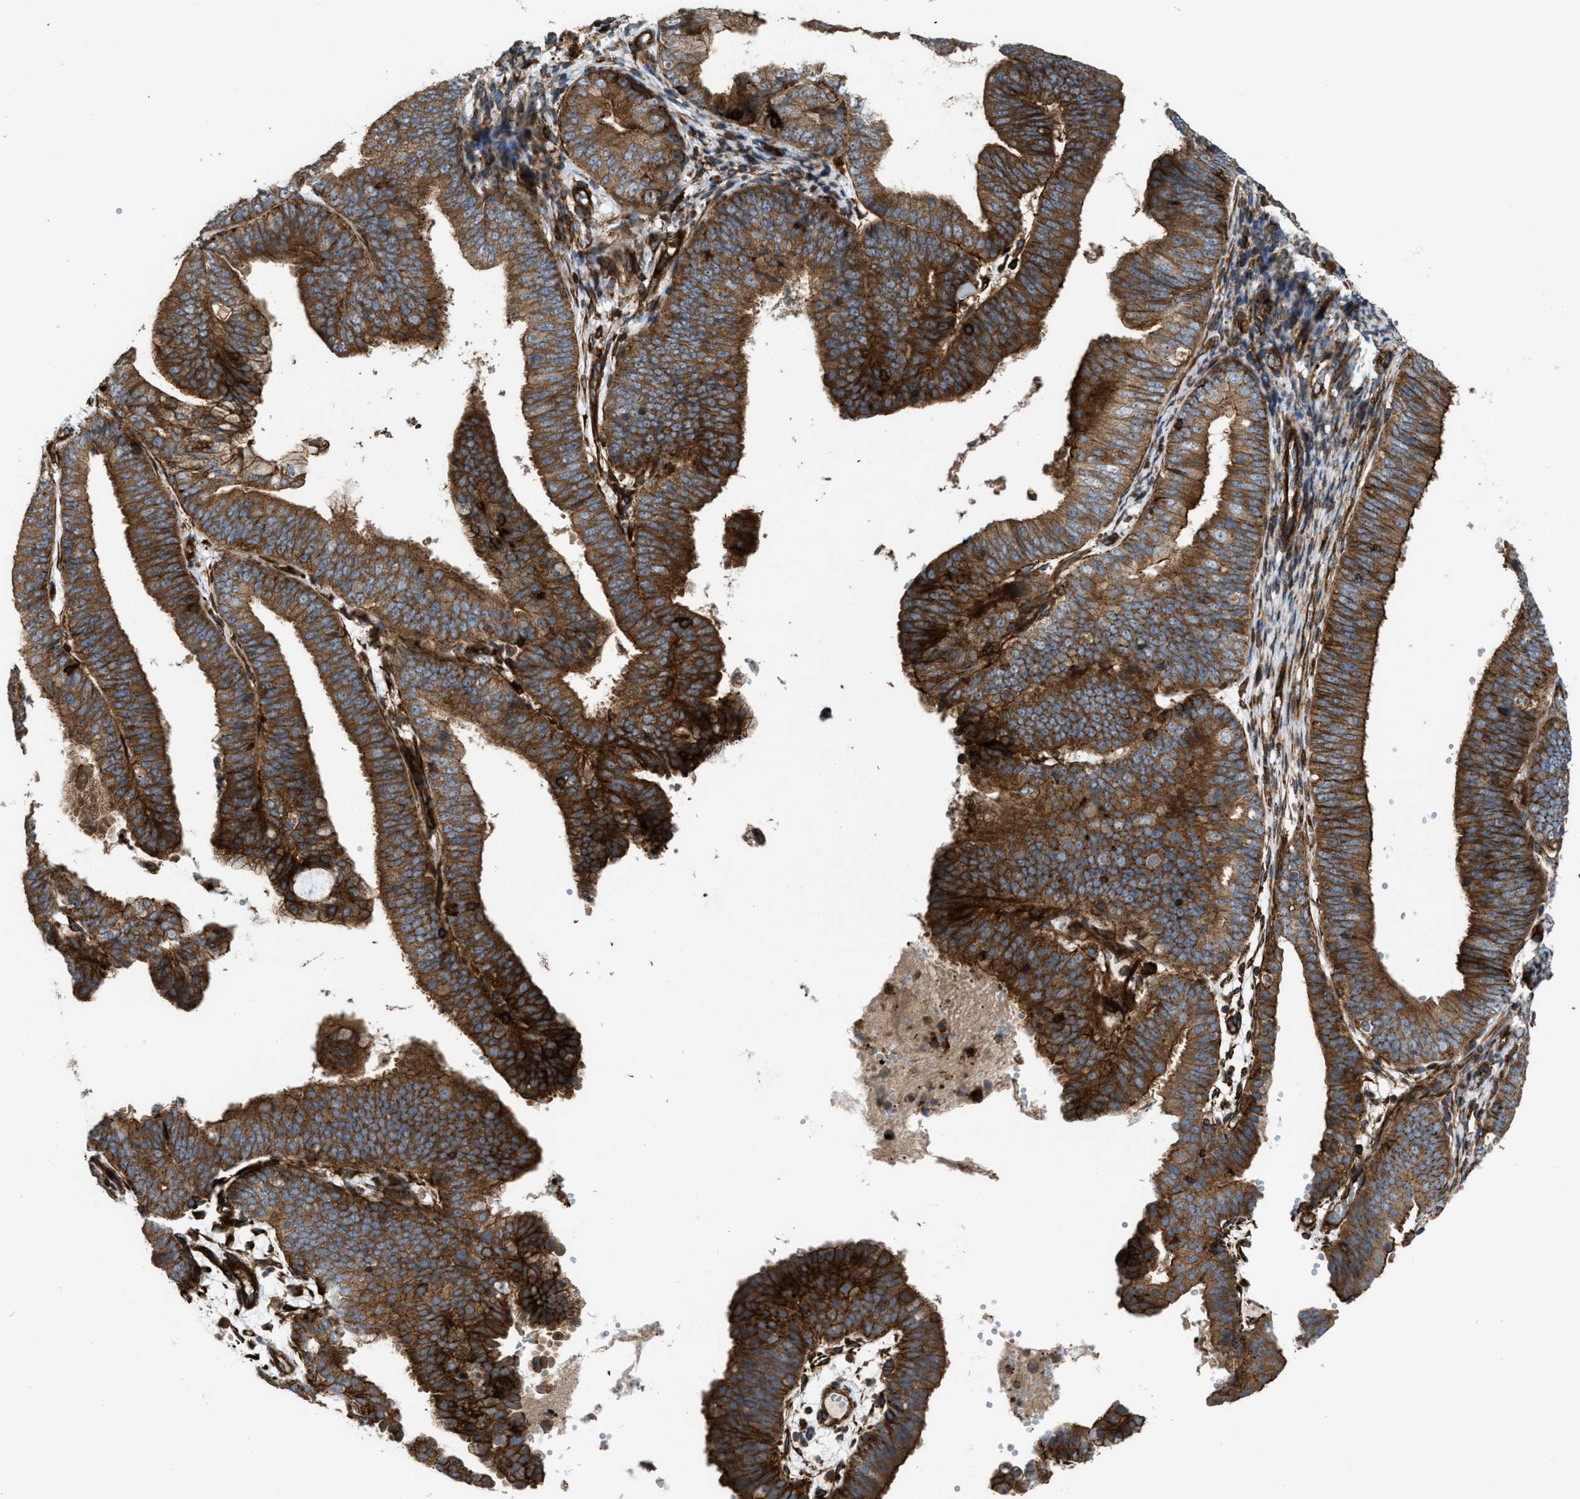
{"staining": {"intensity": "strong", "quantity": ">75%", "location": "cytoplasmic/membranous"}, "tissue": "endometrial cancer", "cell_type": "Tumor cells", "image_type": "cancer", "snomed": [{"axis": "morphology", "description": "Adenocarcinoma, NOS"}, {"axis": "topography", "description": "Endometrium"}], "caption": "Endometrial adenocarcinoma stained for a protein displays strong cytoplasmic/membranous positivity in tumor cells.", "gene": "EGLN1", "patient": {"sex": "female", "age": 63}}